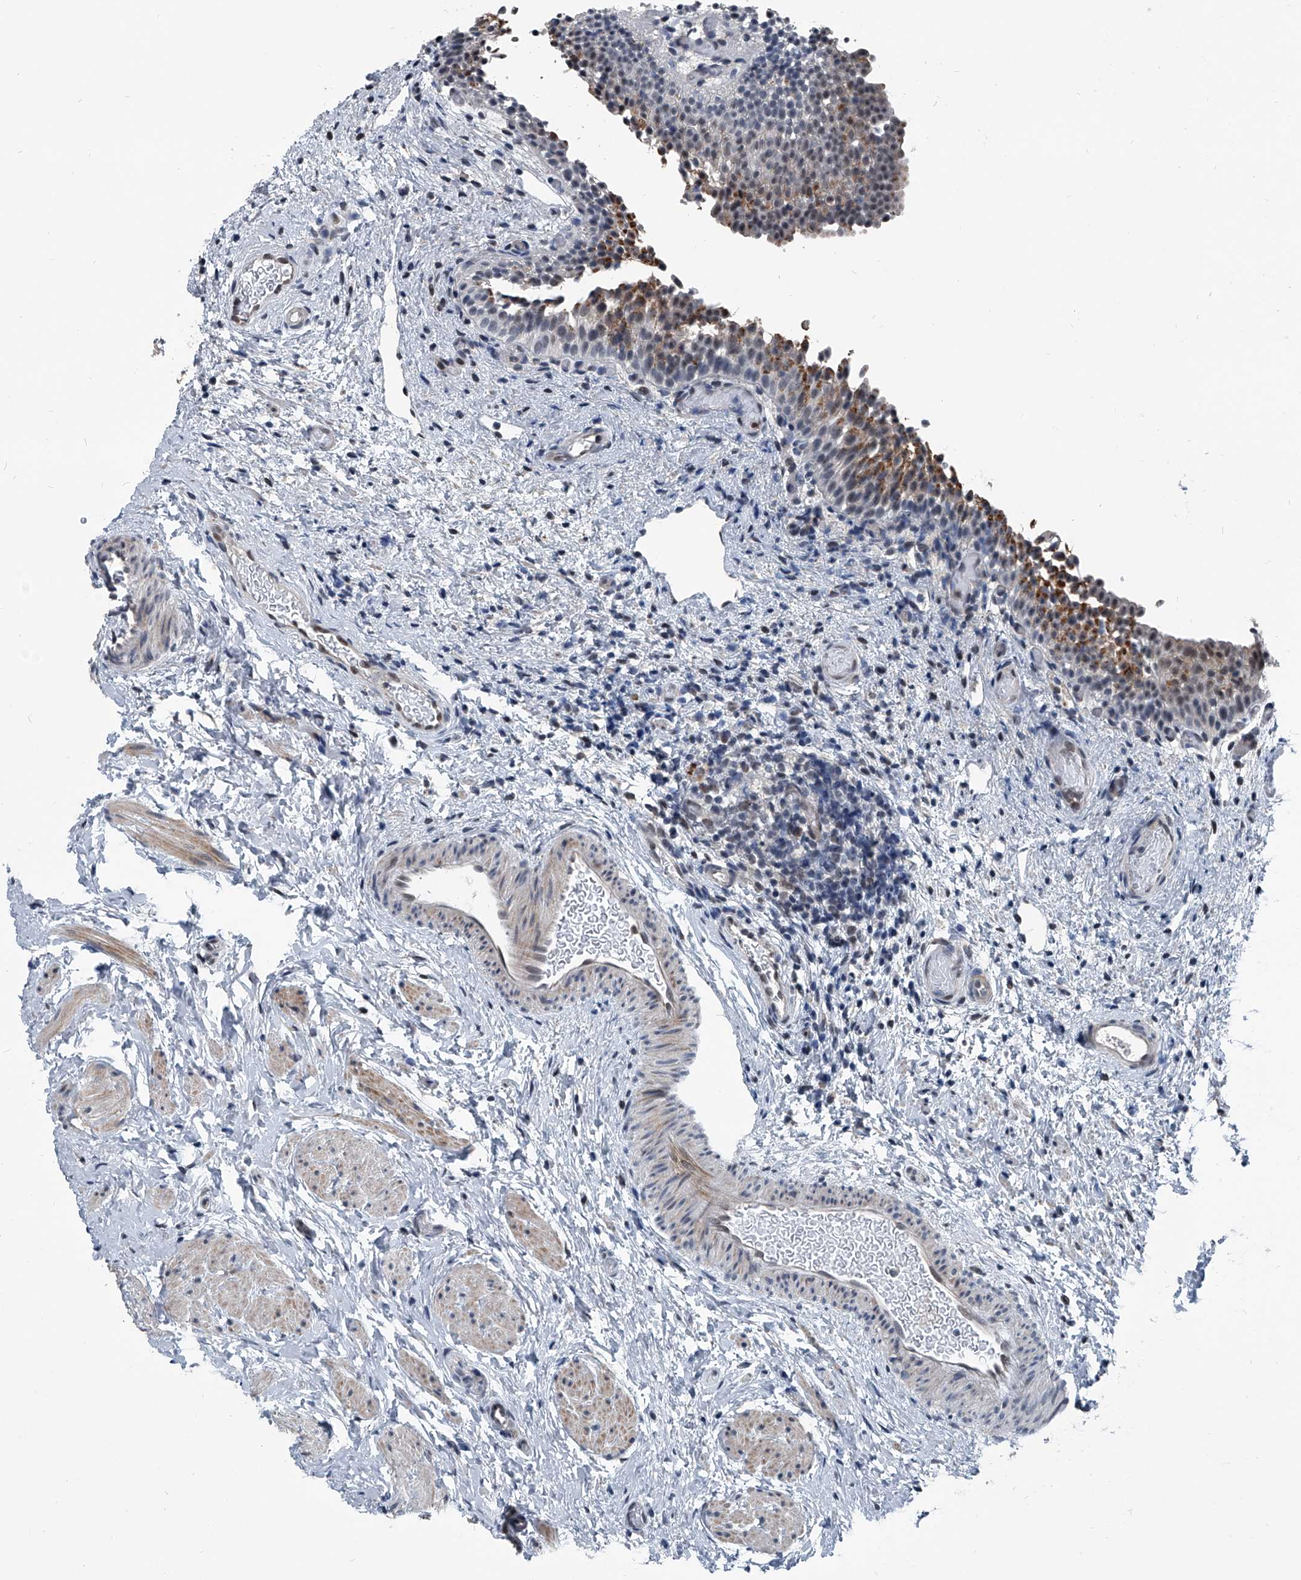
{"staining": {"intensity": "moderate", "quantity": "<25%", "location": "cytoplasmic/membranous,nuclear"}, "tissue": "urinary bladder", "cell_type": "Urothelial cells", "image_type": "normal", "snomed": [{"axis": "morphology", "description": "Normal tissue, NOS"}, {"axis": "topography", "description": "Urinary bladder"}], "caption": "An image of urinary bladder stained for a protein demonstrates moderate cytoplasmic/membranous,nuclear brown staining in urothelial cells. (DAB (3,3'-diaminobenzidine) = brown stain, brightfield microscopy at high magnification).", "gene": "MEN1", "patient": {"sex": "male", "age": 1}}